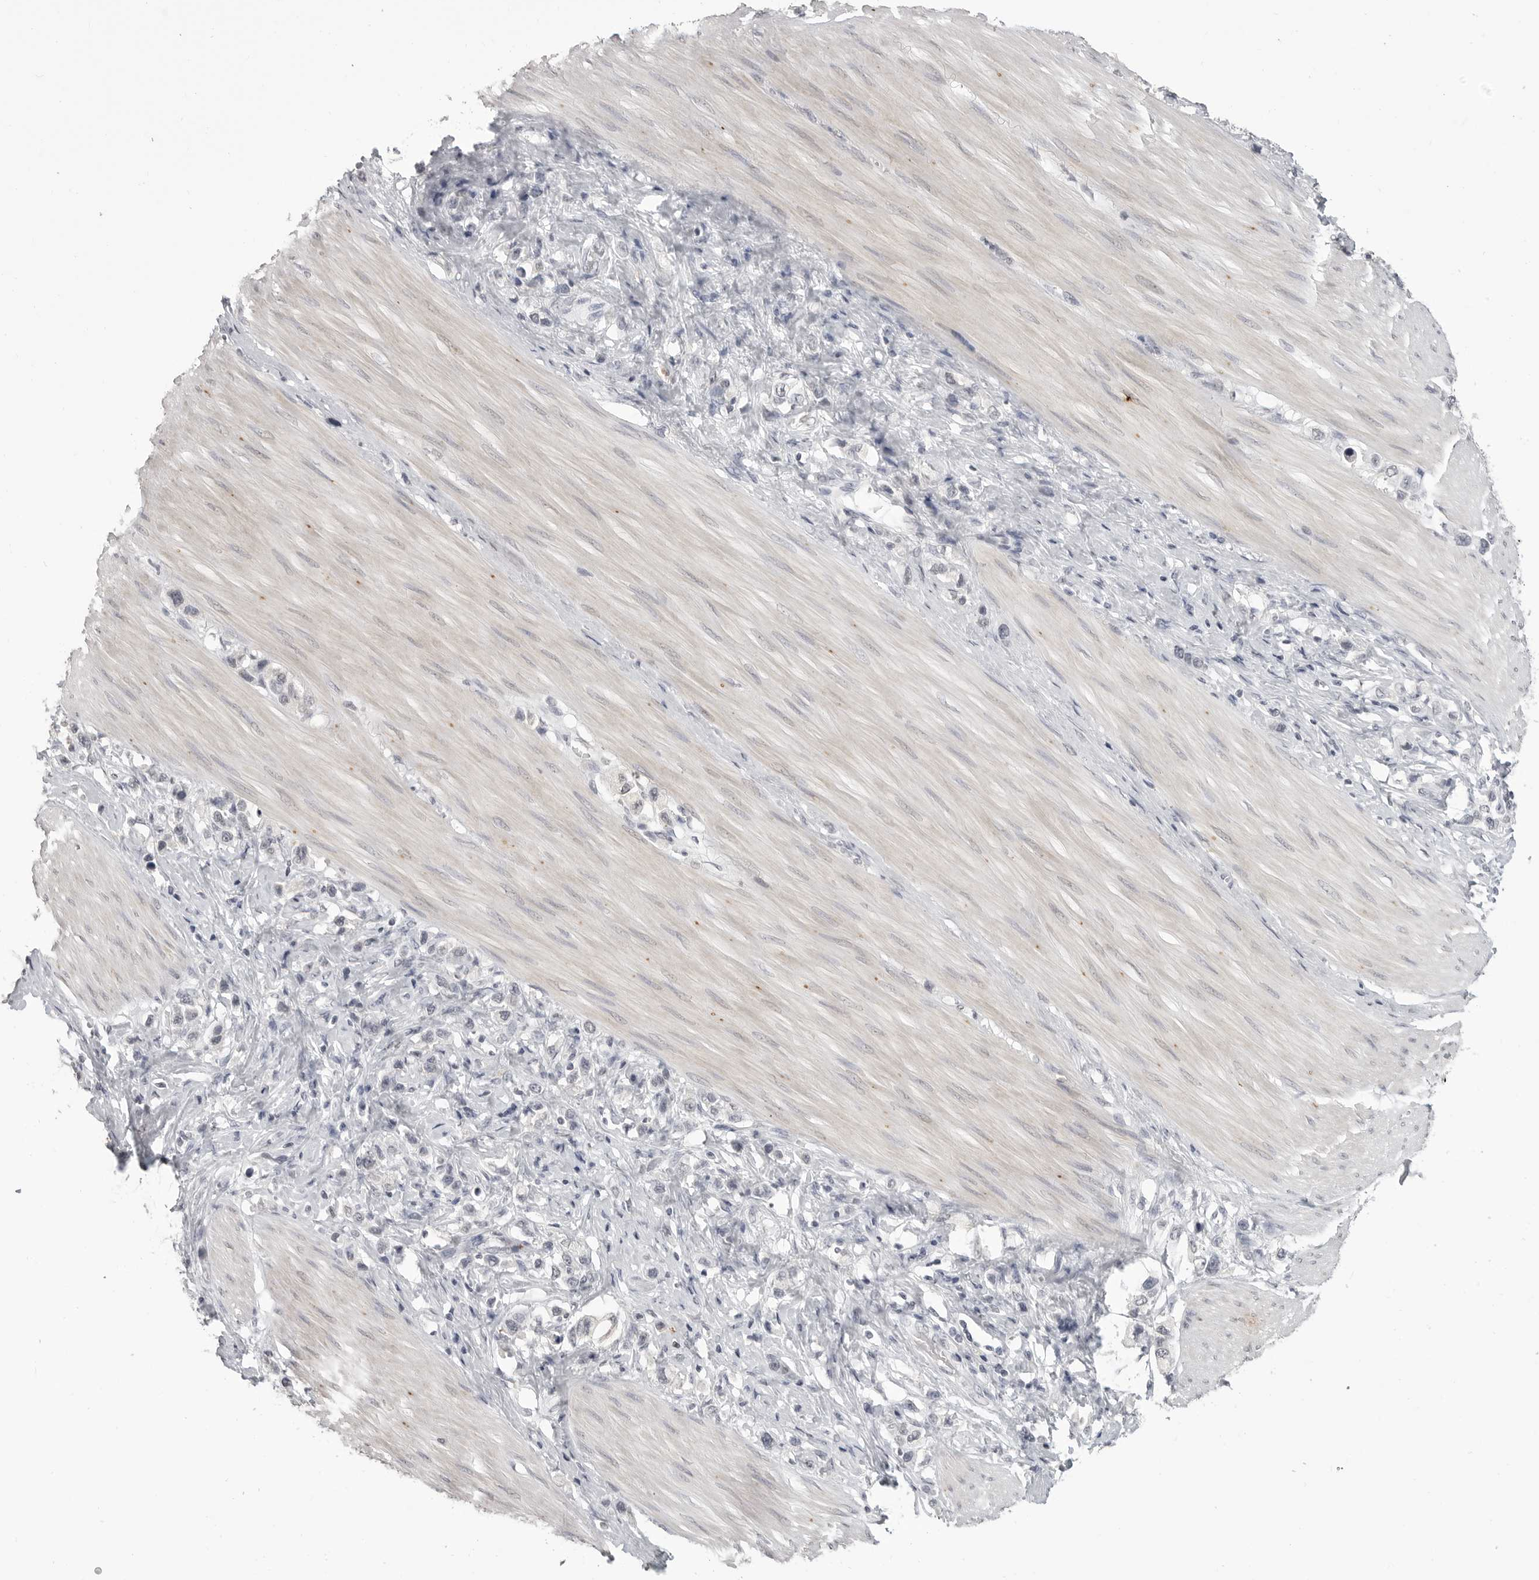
{"staining": {"intensity": "negative", "quantity": "none", "location": "none"}, "tissue": "stomach cancer", "cell_type": "Tumor cells", "image_type": "cancer", "snomed": [{"axis": "morphology", "description": "Adenocarcinoma, NOS"}, {"axis": "topography", "description": "Stomach"}], "caption": "An immunohistochemistry (IHC) histopathology image of stomach adenocarcinoma is shown. There is no staining in tumor cells of stomach adenocarcinoma.", "gene": "PRSS1", "patient": {"sex": "female", "age": 65}}